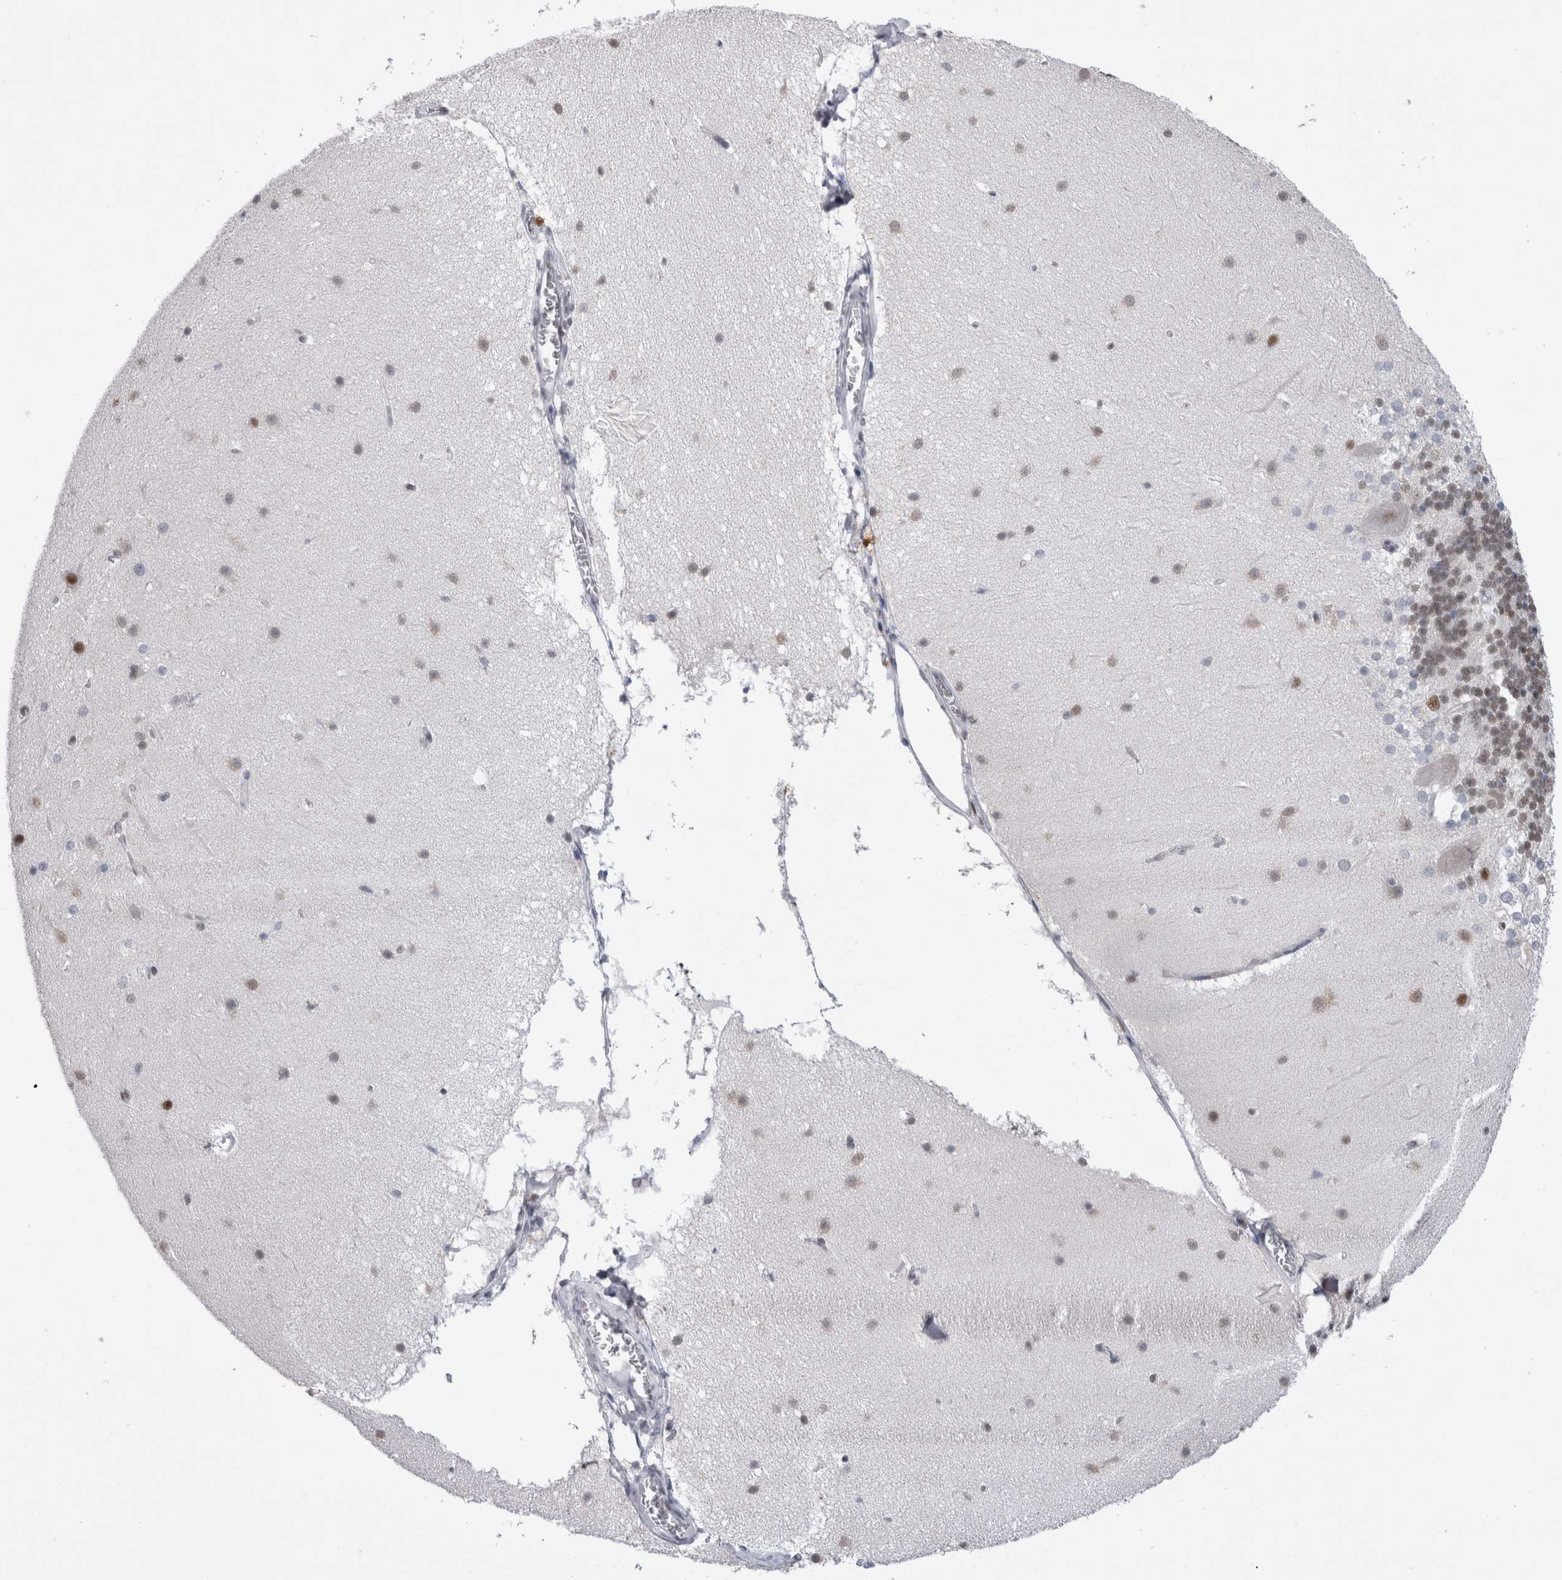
{"staining": {"intensity": "weak", "quantity": "<25%", "location": "nuclear"}, "tissue": "cerebellum", "cell_type": "Cells in granular layer", "image_type": "normal", "snomed": [{"axis": "morphology", "description": "Normal tissue, NOS"}, {"axis": "topography", "description": "Cerebellum"}], "caption": "Immunohistochemistry (IHC) of benign cerebellum demonstrates no positivity in cells in granular layer.", "gene": "API5", "patient": {"sex": "female", "age": 19}}